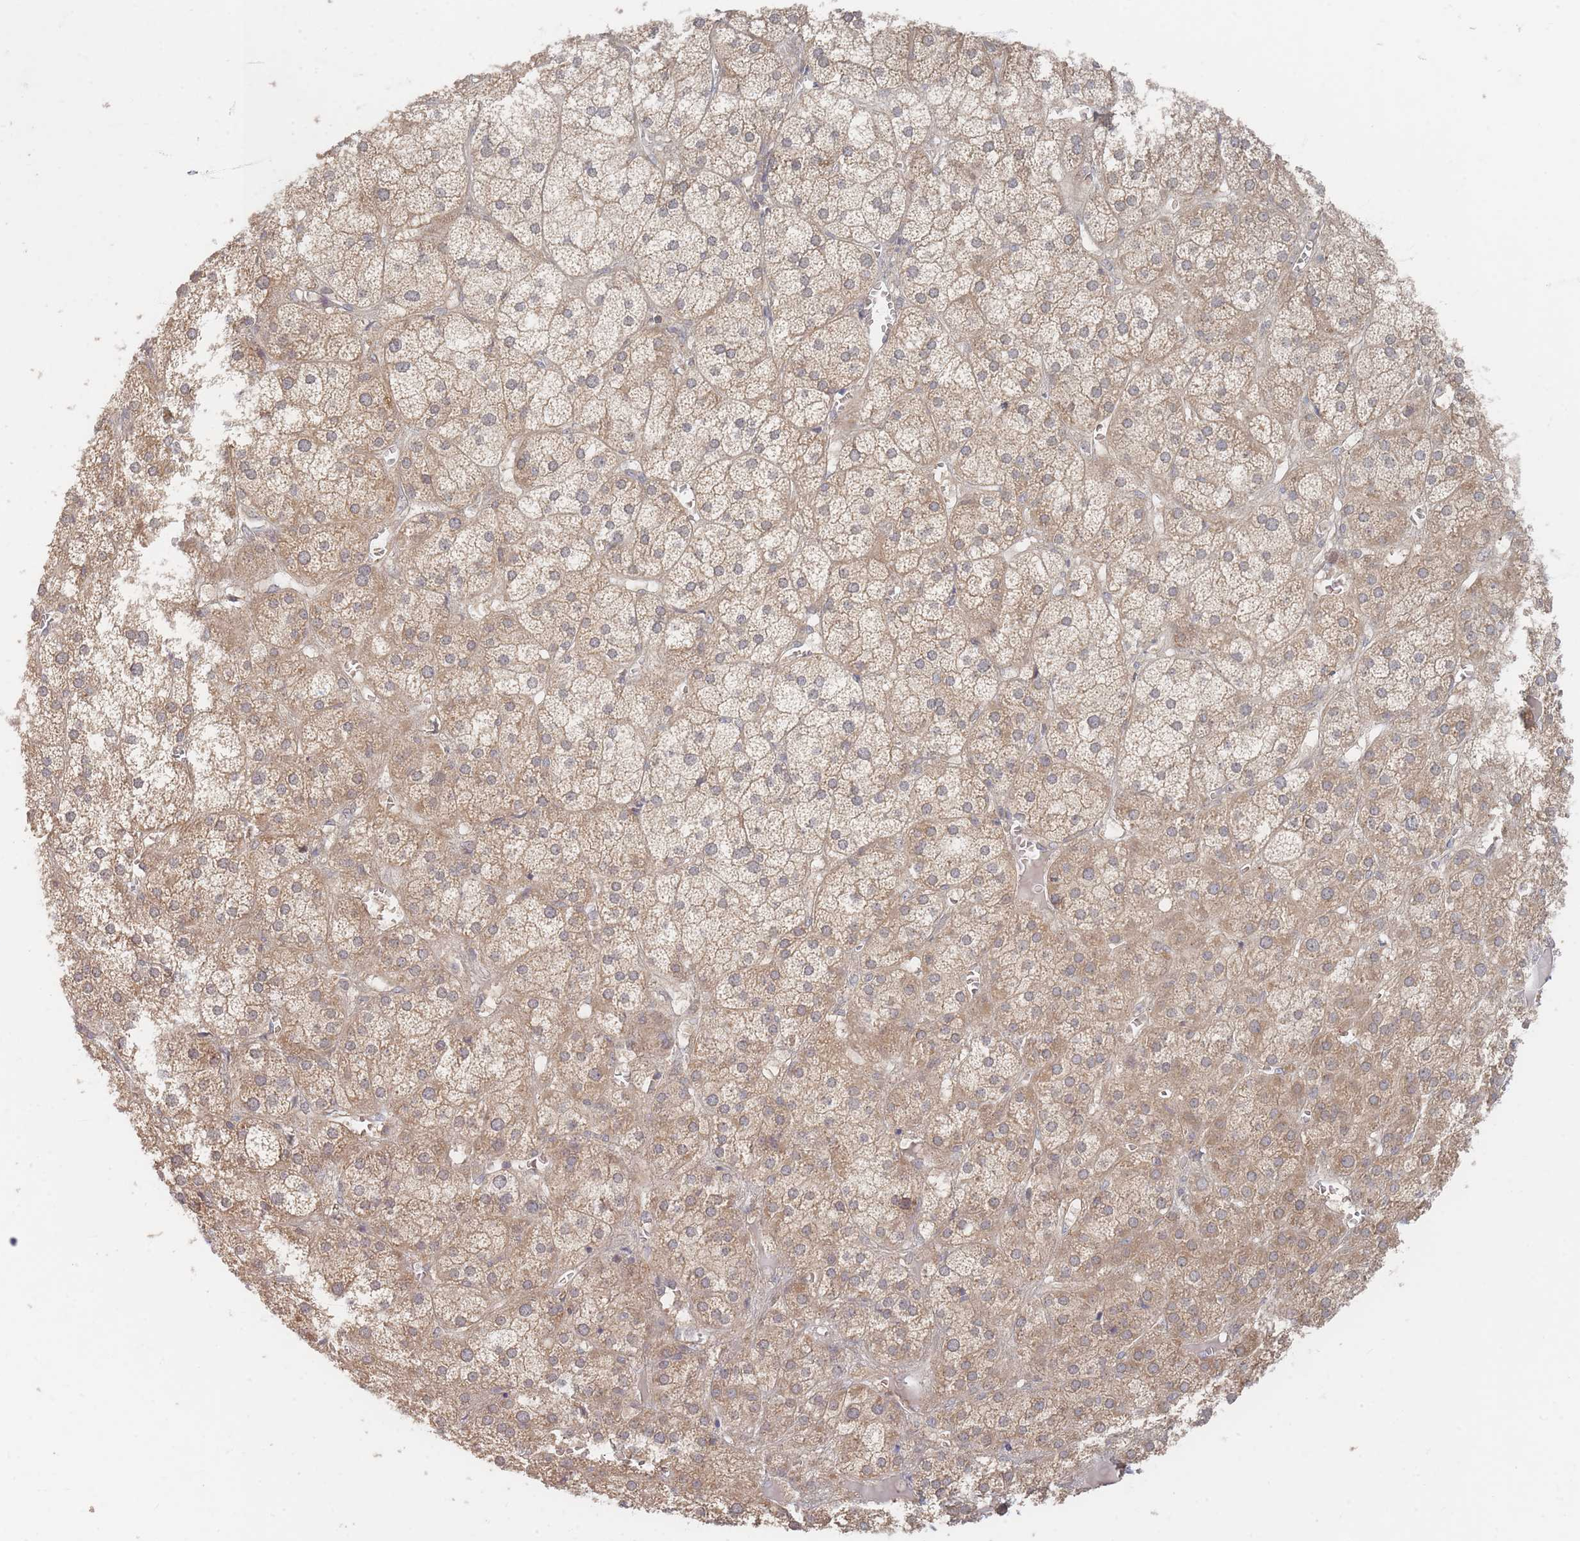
{"staining": {"intensity": "weak", "quantity": ">75%", "location": "cytoplasmic/membranous"}, "tissue": "adrenal gland", "cell_type": "Glandular cells", "image_type": "normal", "snomed": [{"axis": "morphology", "description": "Normal tissue, NOS"}, {"axis": "topography", "description": "Adrenal gland"}], "caption": "High-magnification brightfield microscopy of unremarkable adrenal gland stained with DAB (3,3'-diaminobenzidine) (brown) and counterstained with hematoxylin (blue). glandular cells exhibit weak cytoplasmic/membranous positivity is seen in approximately>75% of cells.", "gene": "GLE1", "patient": {"sex": "female", "age": 61}}